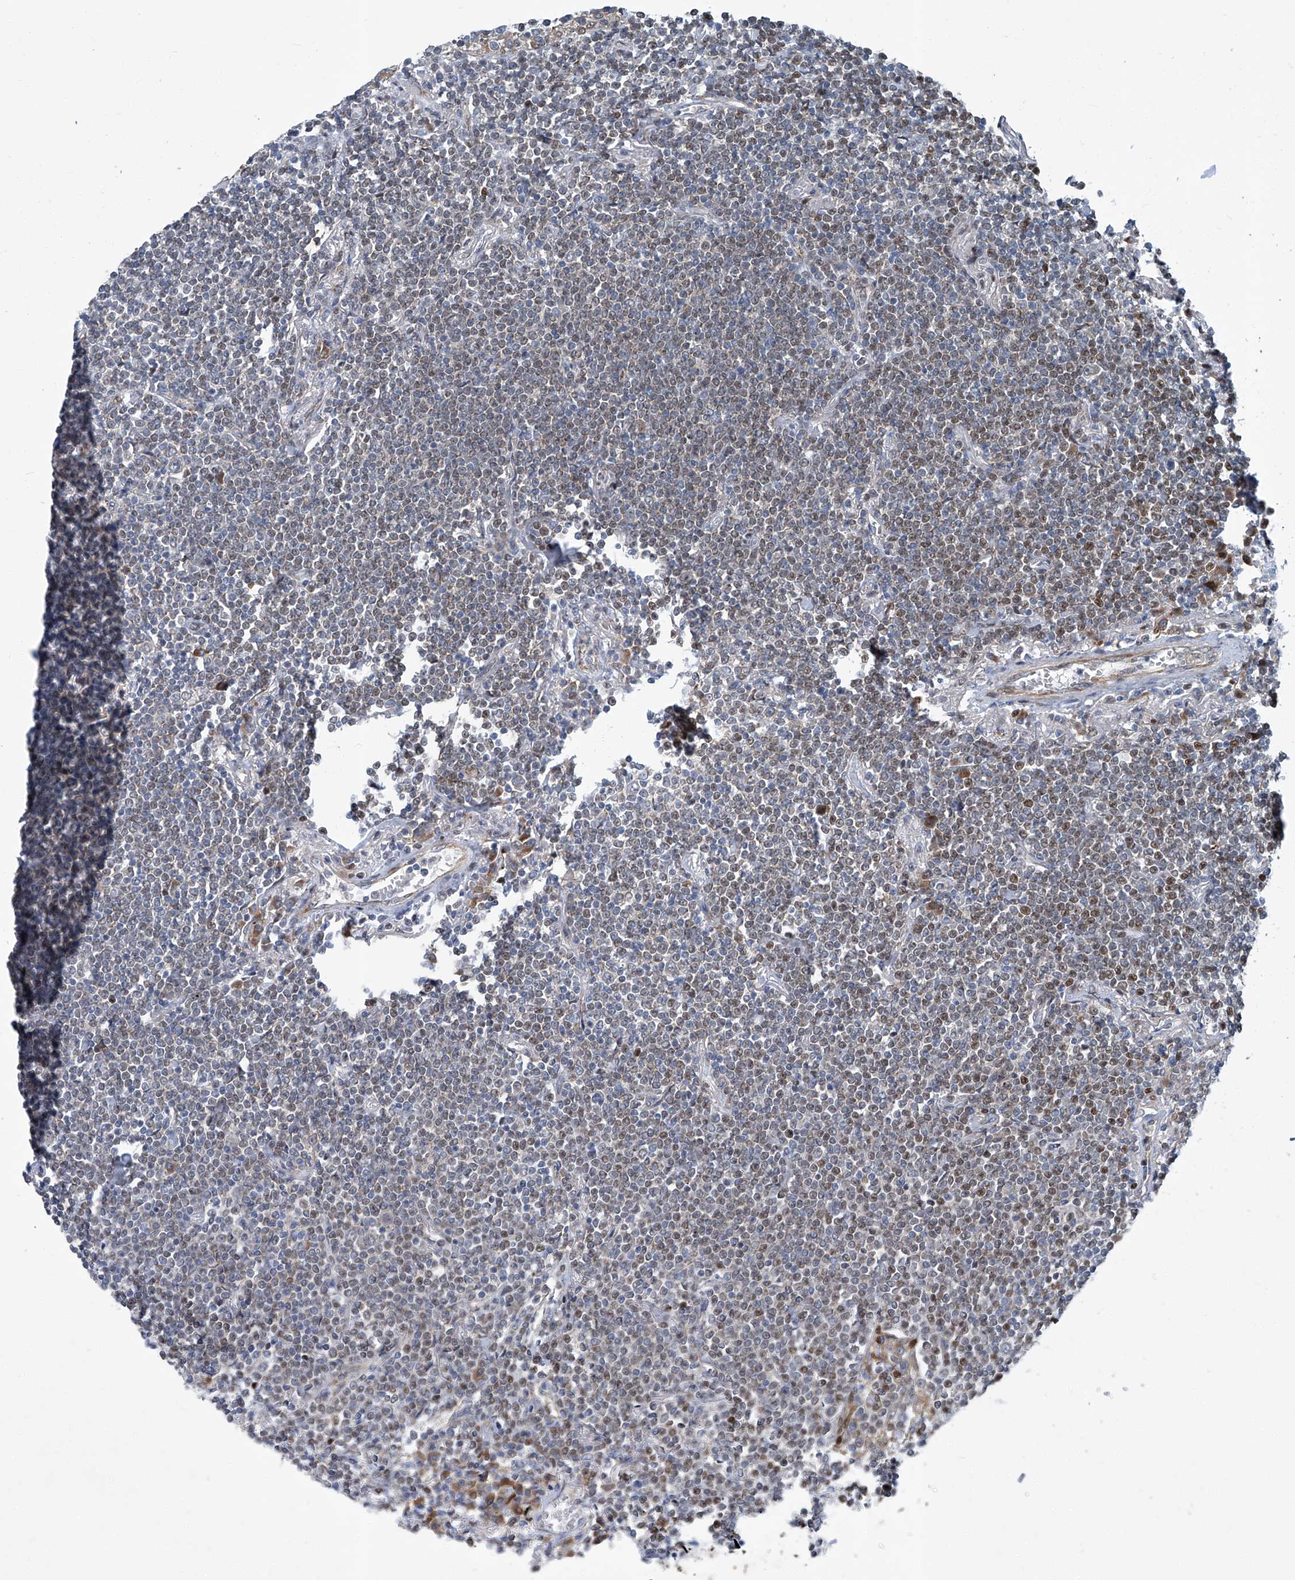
{"staining": {"intensity": "weak", "quantity": "25%-75%", "location": "nuclear"}, "tissue": "lymphoma", "cell_type": "Tumor cells", "image_type": "cancer", "snomed": [{"axis": "morphology", "description": "Malignant lymphoma, non-Hodgkin's type, Low grade"}, {"axis": "topography", "description": "Lung"}], "caption": "Immunohistochemistry image of neoplastic tissue: human lymphoma stained using immunohistochemistry (IHC) reveals low levels of weak protein expression localized specifically in the nuclear of tumor cells, appearing as a nuclear brown color.", "gene": "GPR132", "patient": {"sex": "female", "age": 71}}